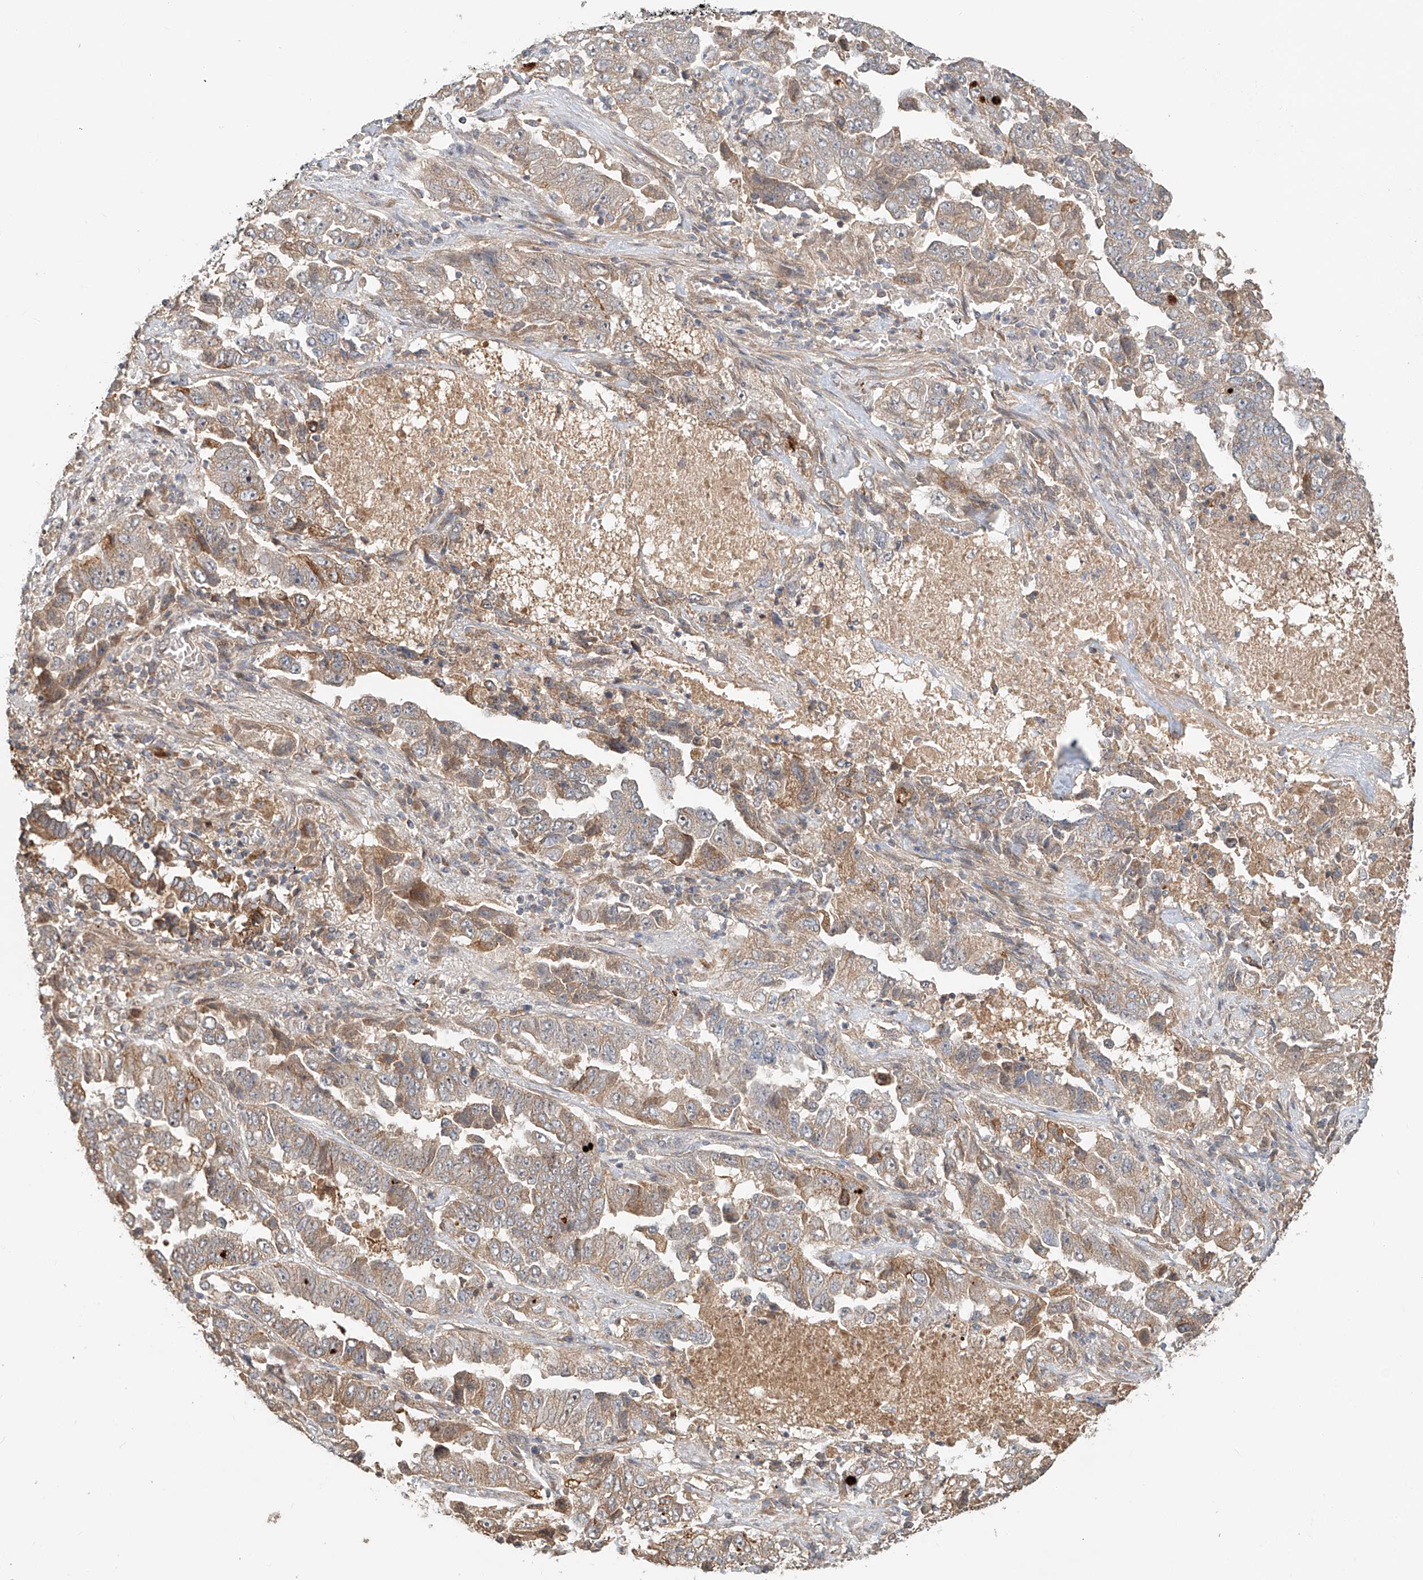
{"staining": {"intensity": "moderate", "quantity": "<25%", "location": "cytoplasmic/membranous"}, "tissue": "lung cancer", "cell_type": "Tumor cells", "image_type": "cancer", "snomed": [{"axis": "morphology", "description": "Adenocarcinoma, NOS"}, {"axis": "topography", "description": "Lung"}], "caption": "Lung cancer stained with DAB immunohistochemistry reveals low levels of moderate cytoplasmic/membranous expression in about <25% of tumor cells.", "gene": "TMEM61", "patient": {"sex": "female", "age": 51}}